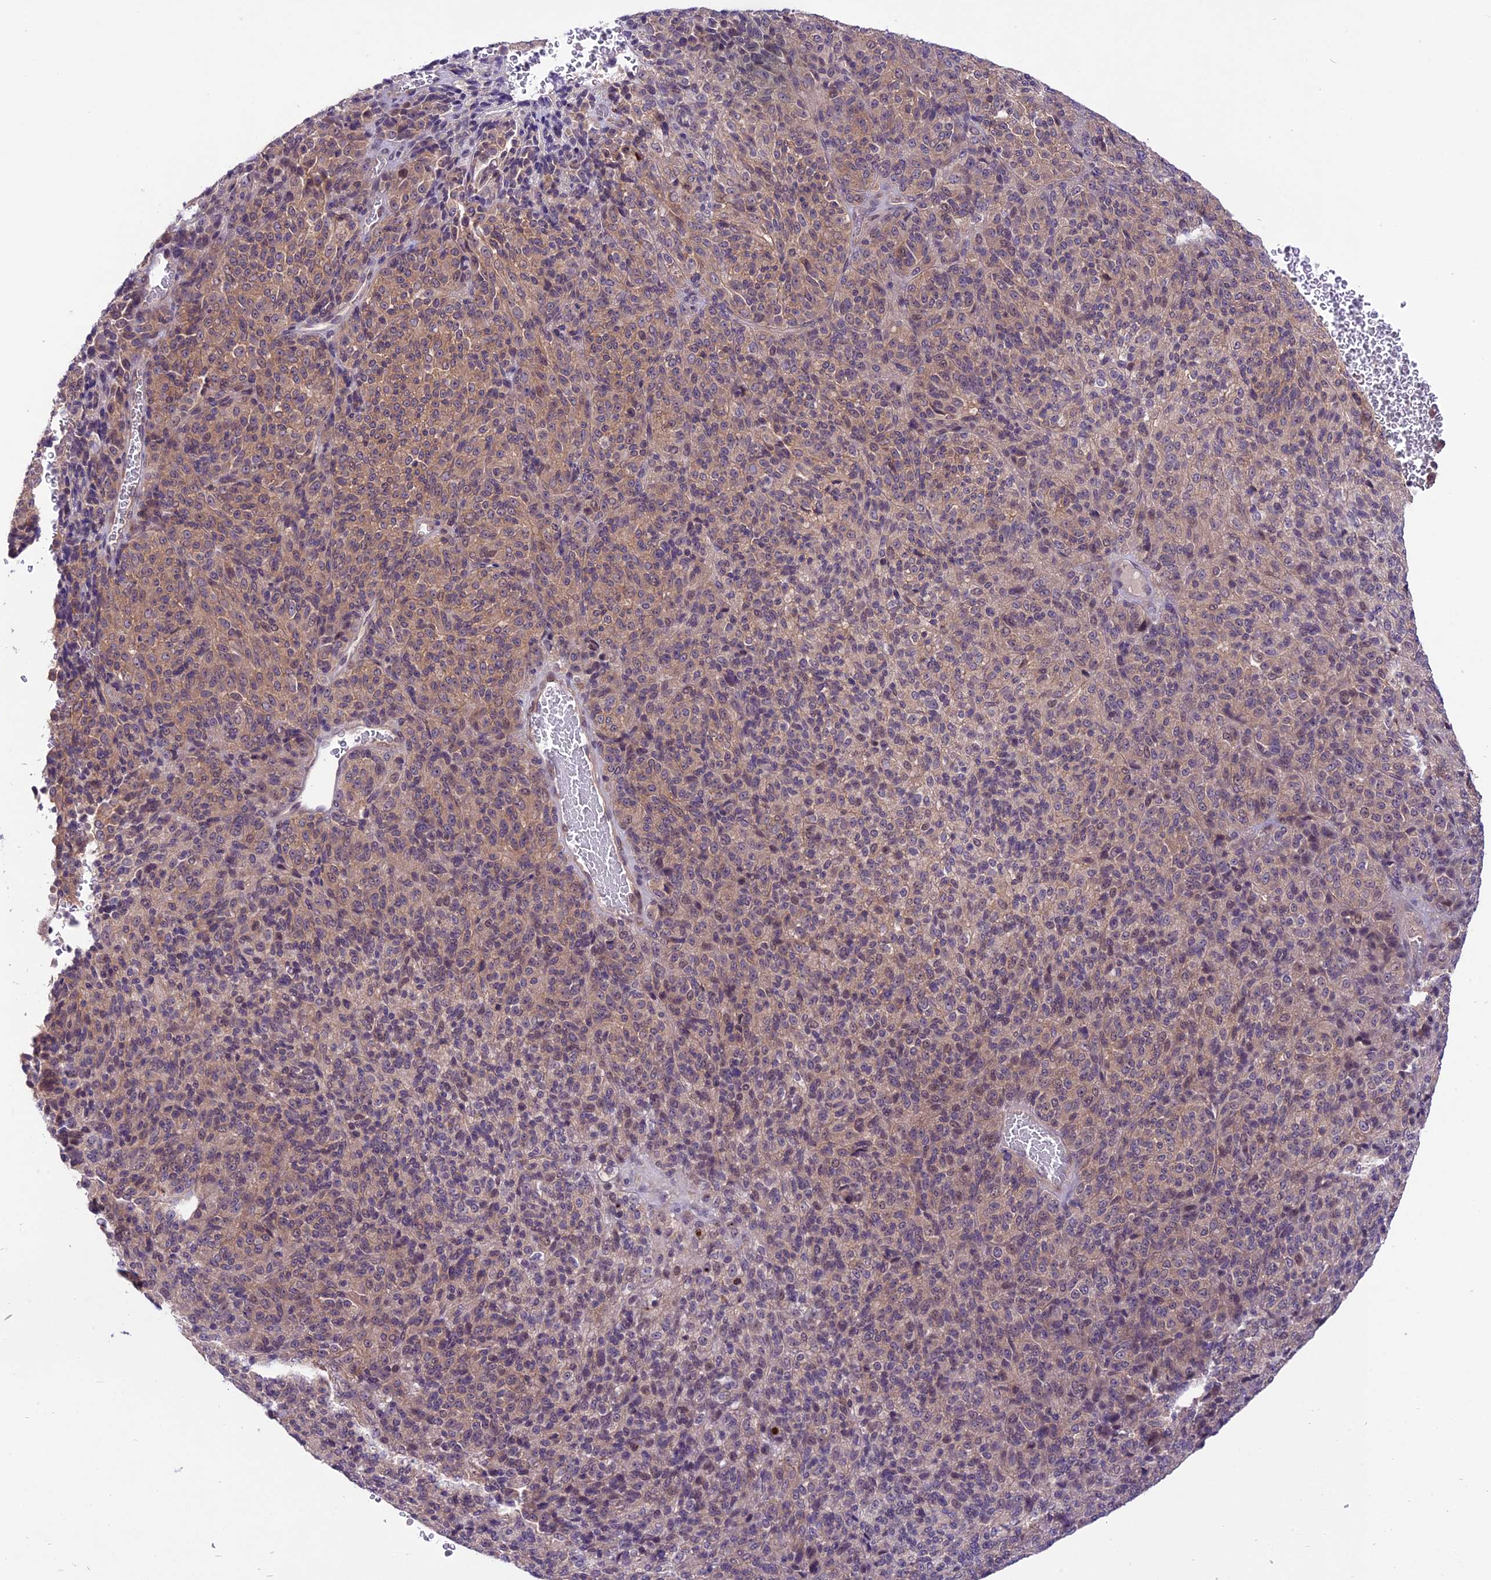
{"staining": {"intensity": "weak", "quantity": "25%-75%", "location": "cytoplasmic/membranous"}, "tissue": "melanoma", "cell_type": "Tumor cells", "image_type": "cancer", "snomed": [{"axis": "morphology", "description": "Malignant melanoma, Metastatic site"}, {"axis": "topography", "description": "Brain"}], "caption": "Tumor cells exhibit low levels of weak cytoplasmic/membranous expression in about 25%-75% of cells in human malignant melanoma (metastatic site).", "gene": "SPRED1", "patient": {"sex": "female", "age": 56}}